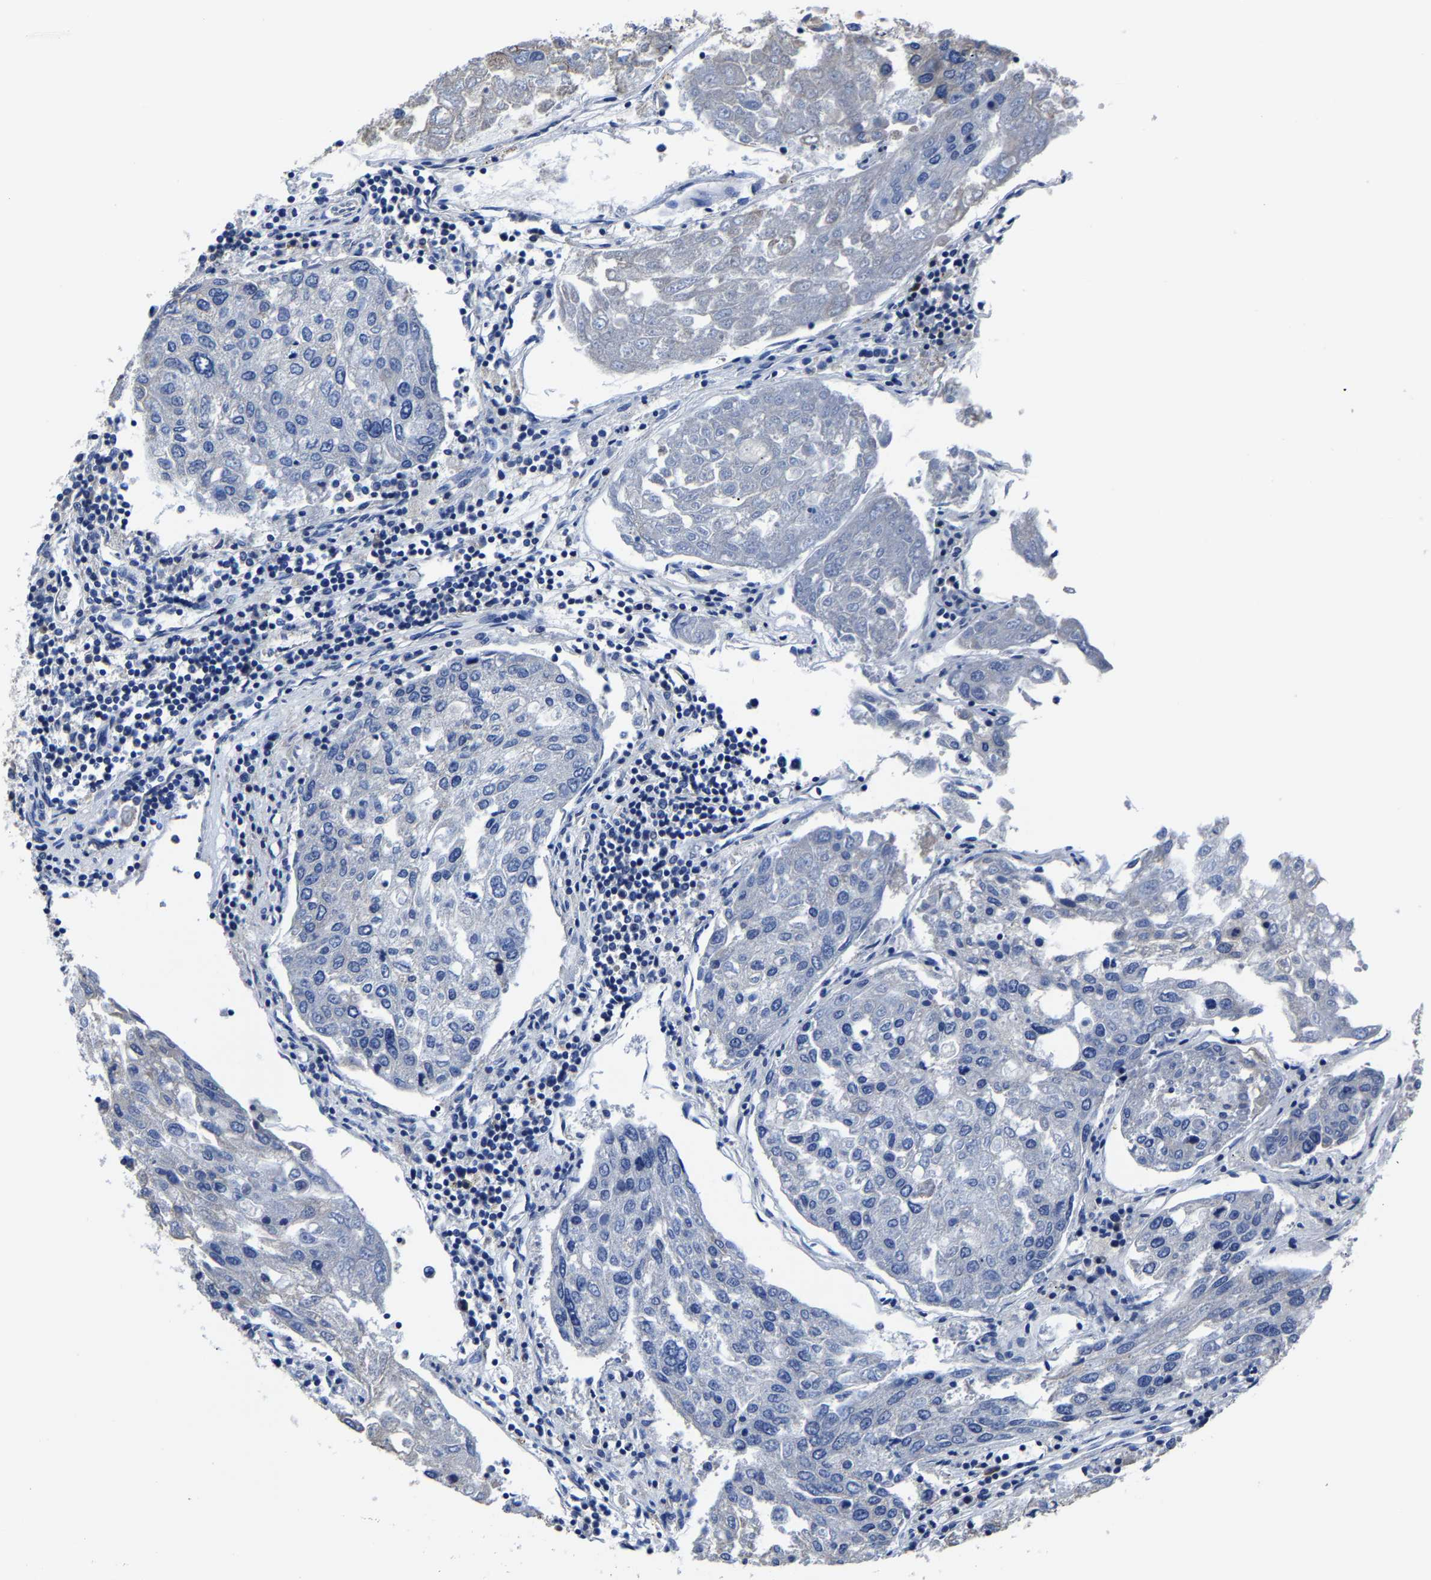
{"staining": {"intensity": "negative", "quantity": "none", "location": "none"}, "tissue": "urothelial cancer", "cell_type": "Tumor cells", "image_type": "cancer", "snomed": [{"axis": "morphology", "description": "Urothelial carcinoma, High grade"}, {"axis": "topography", "description": "Lymph node"}, {"axis": "topography", "description": "Urinary bladder"}], "caption": "Tumor cells show no significant expression in urothelial cancer. (DAB (3,3'-diaminobenzidine) IHC visualized using brightfield microscopy, high magnification).", "gene": "SRPK2", "patient": {"sex": "male", "age": 51}}